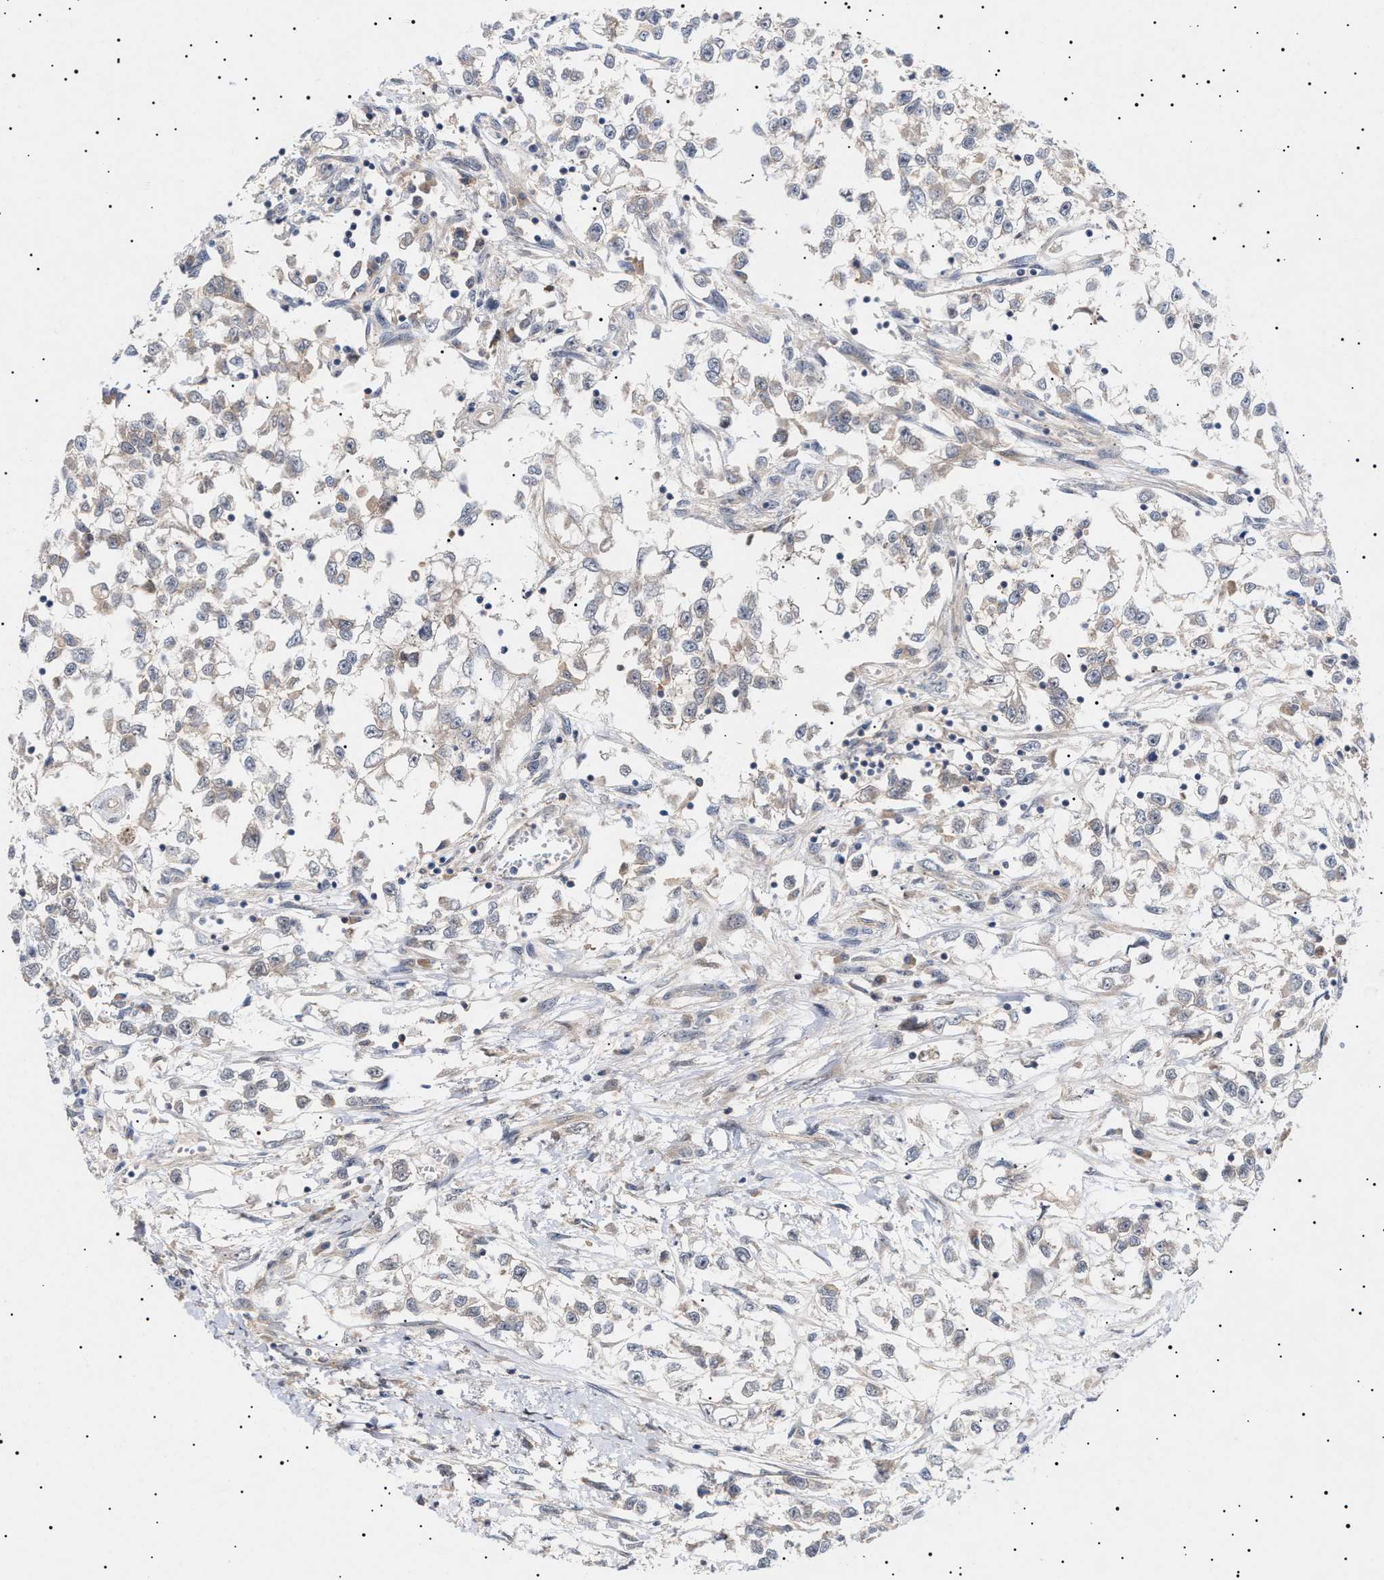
{"staining": {"intensity": "weak", "quantity": "<25%", "location": "cytoplasmic/membranous"}, "tissue": "testis cancer", "cell_type": "Tumor cells", "image_type": "cancer", "snomed": [{"axis": "morphology", "description": "Seminoma, NOS"}, {"axis": "morphology", "description": "Carcinoma, Embryonal, NOS"}, {"axis": "topography", "description": "Testis"}], "caption": "Image shows no significant protein positivity in tumor cells of testis seminoma.", "gene": "NPLOC4", "patient": {"sex": "male", "age": 51}}